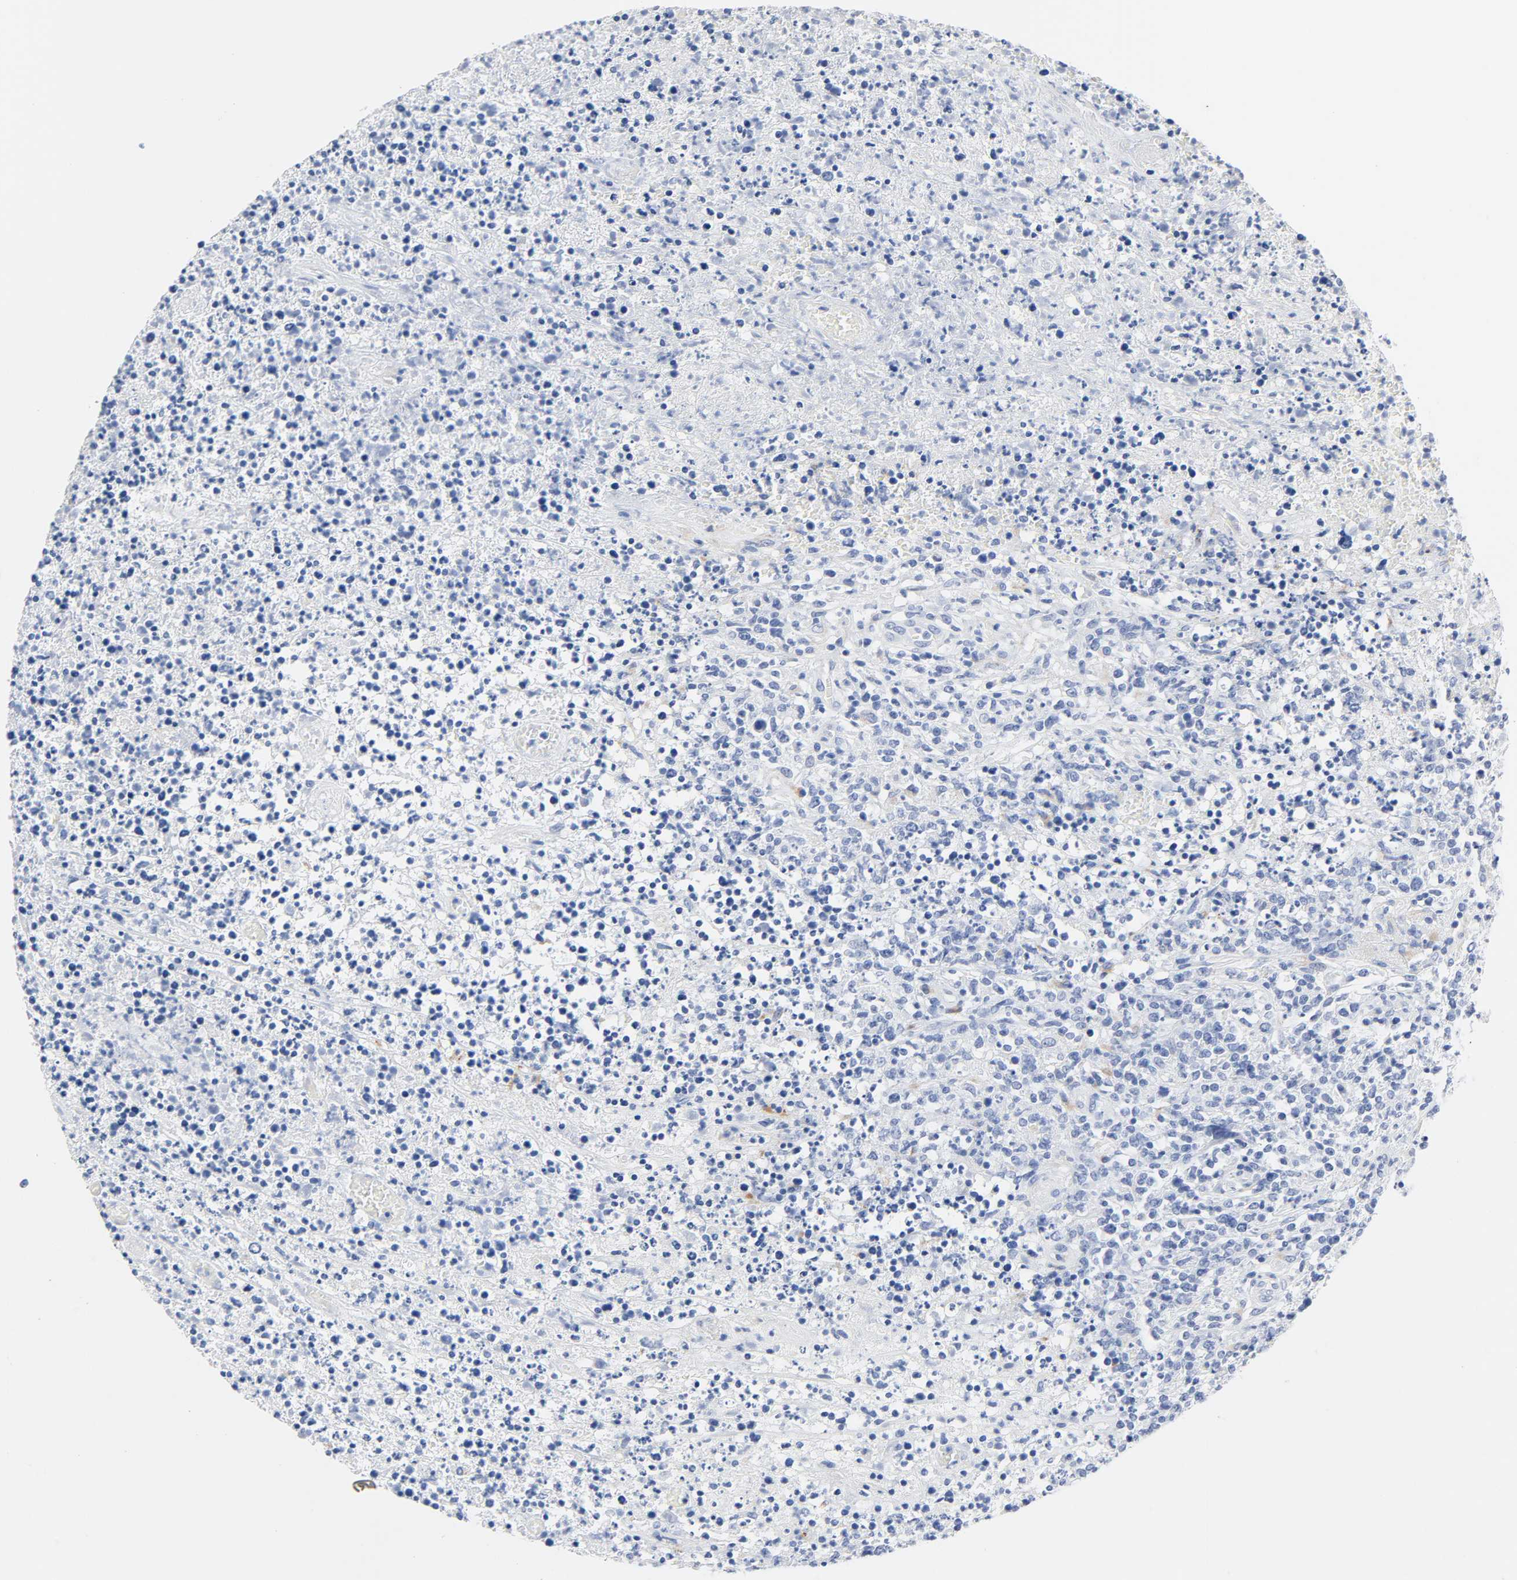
{"staining": {"intensity": "negative", "quantity": "none", "location": "none"}, "tissue": "lymphoma", "cell_type": "Tumor cells", "image_type": "cancer", "snomed": [{"axis": "morphology", "description": "Malignant lymphoma, non-Hodgkin's type, High grade"}, {"axis": "topography", "description": "Lymph node"}], "caption": "There is no significant expression in tumor cells of lymphoma.", "gene": "PLP1", "patient": {"sex": "female", "age": 84}}